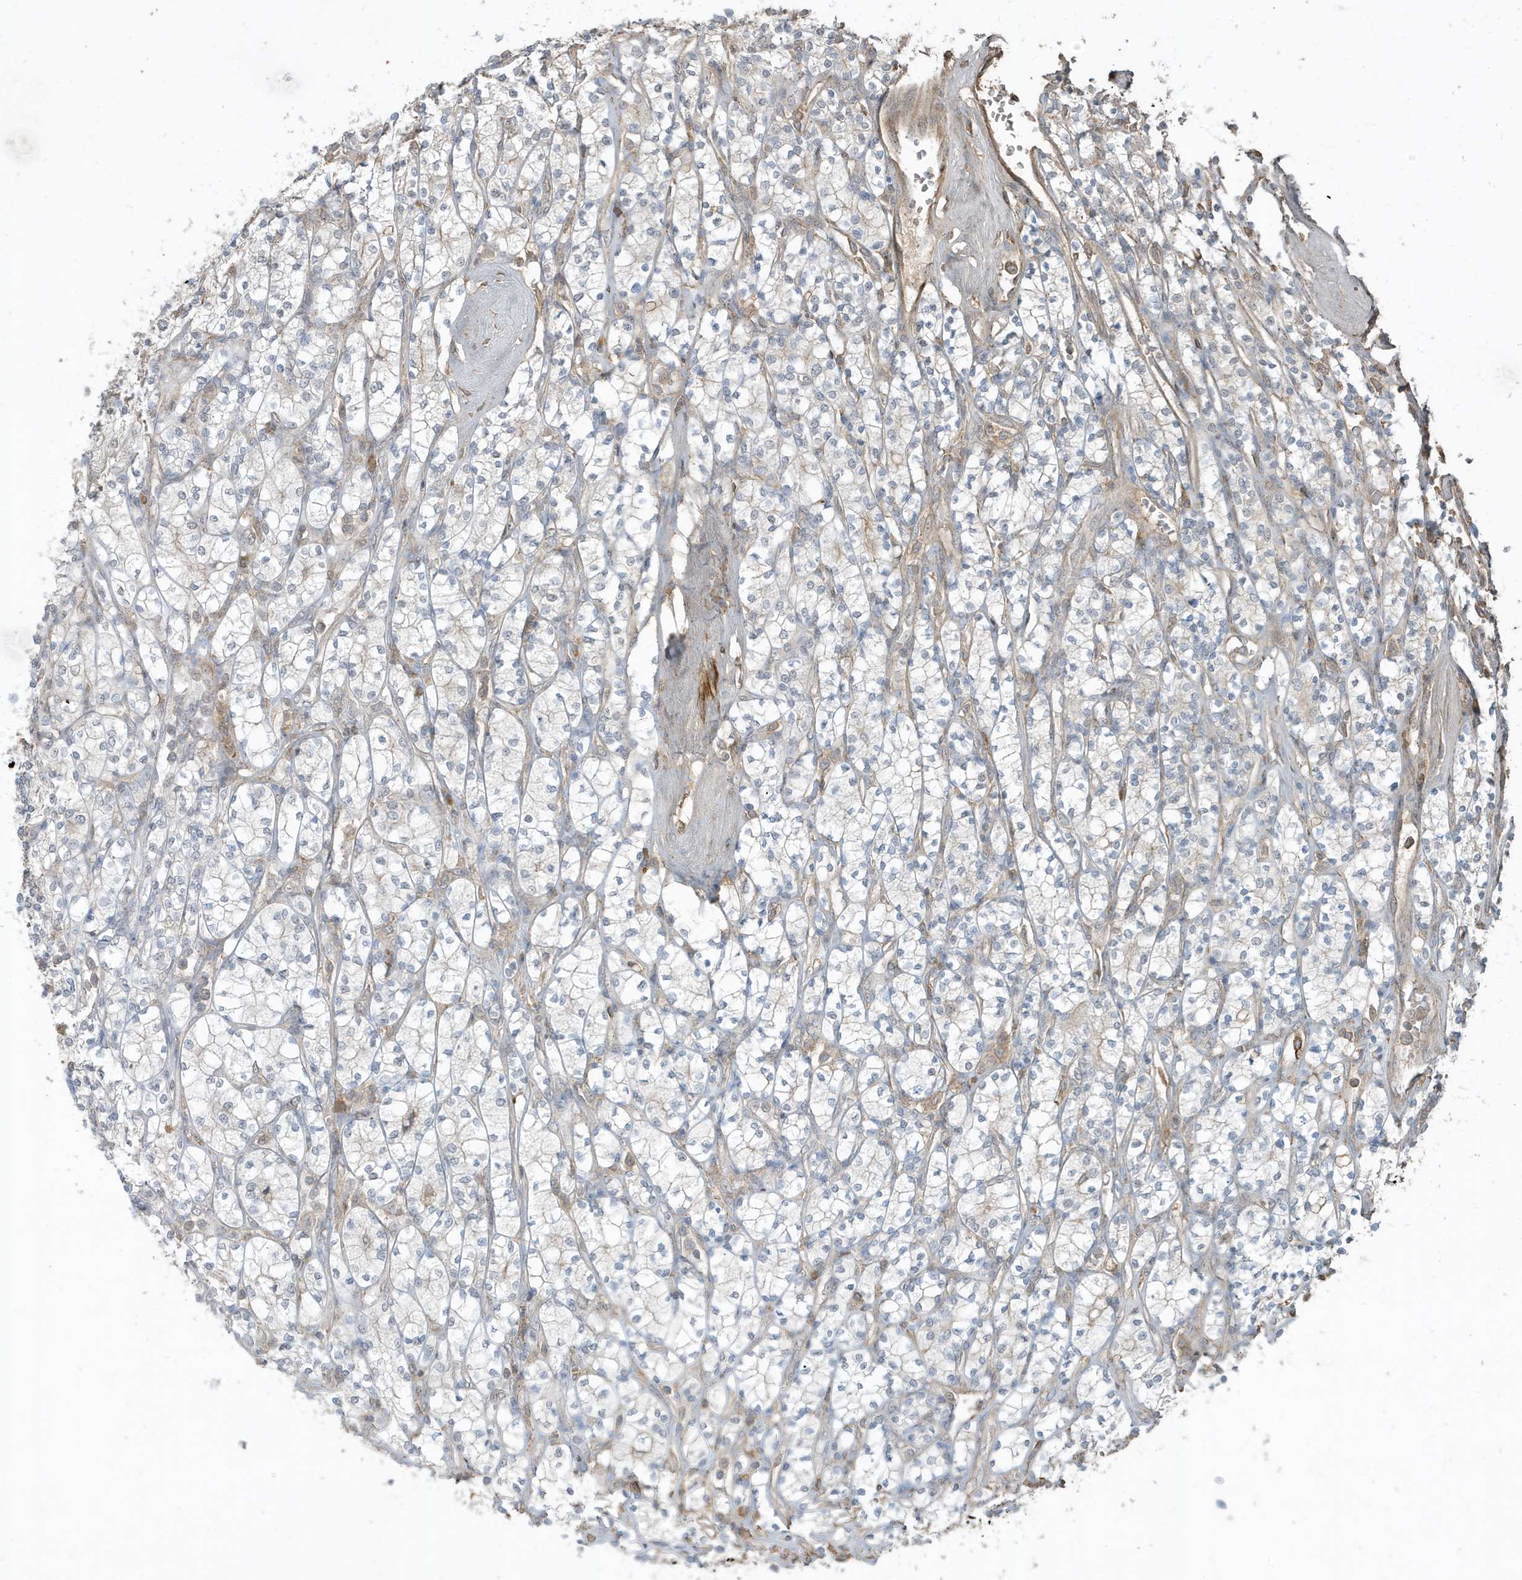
{"staining": {"intensity": "negative", "quantity": "none", "location": "none"}, "tissue": "renal cancer", "cell_type": "Tumor cells", "image_type": "cancer", "snomed": [{"axis": "morphology", "description": "Adenocarcinoma, NOS"}, {"axis": "topography", "description": "Kidney"}], "caption": "This micrograph is of renal cancer (adenocarcinoma) stained with immunohistochemistry (IHC) to label a protein in brown with the nuclei are counter-stained blue. There is no staining in tumor cells. Brightfield microscopy of immunohistochemistry (IHC) stained with DAB (3,3'-diaminobenzidine) (brown) and hematoxylin (blue), captured at high magnification.", "gene": "PRRT3", "patient": {"sex": "male", "age": 77}}